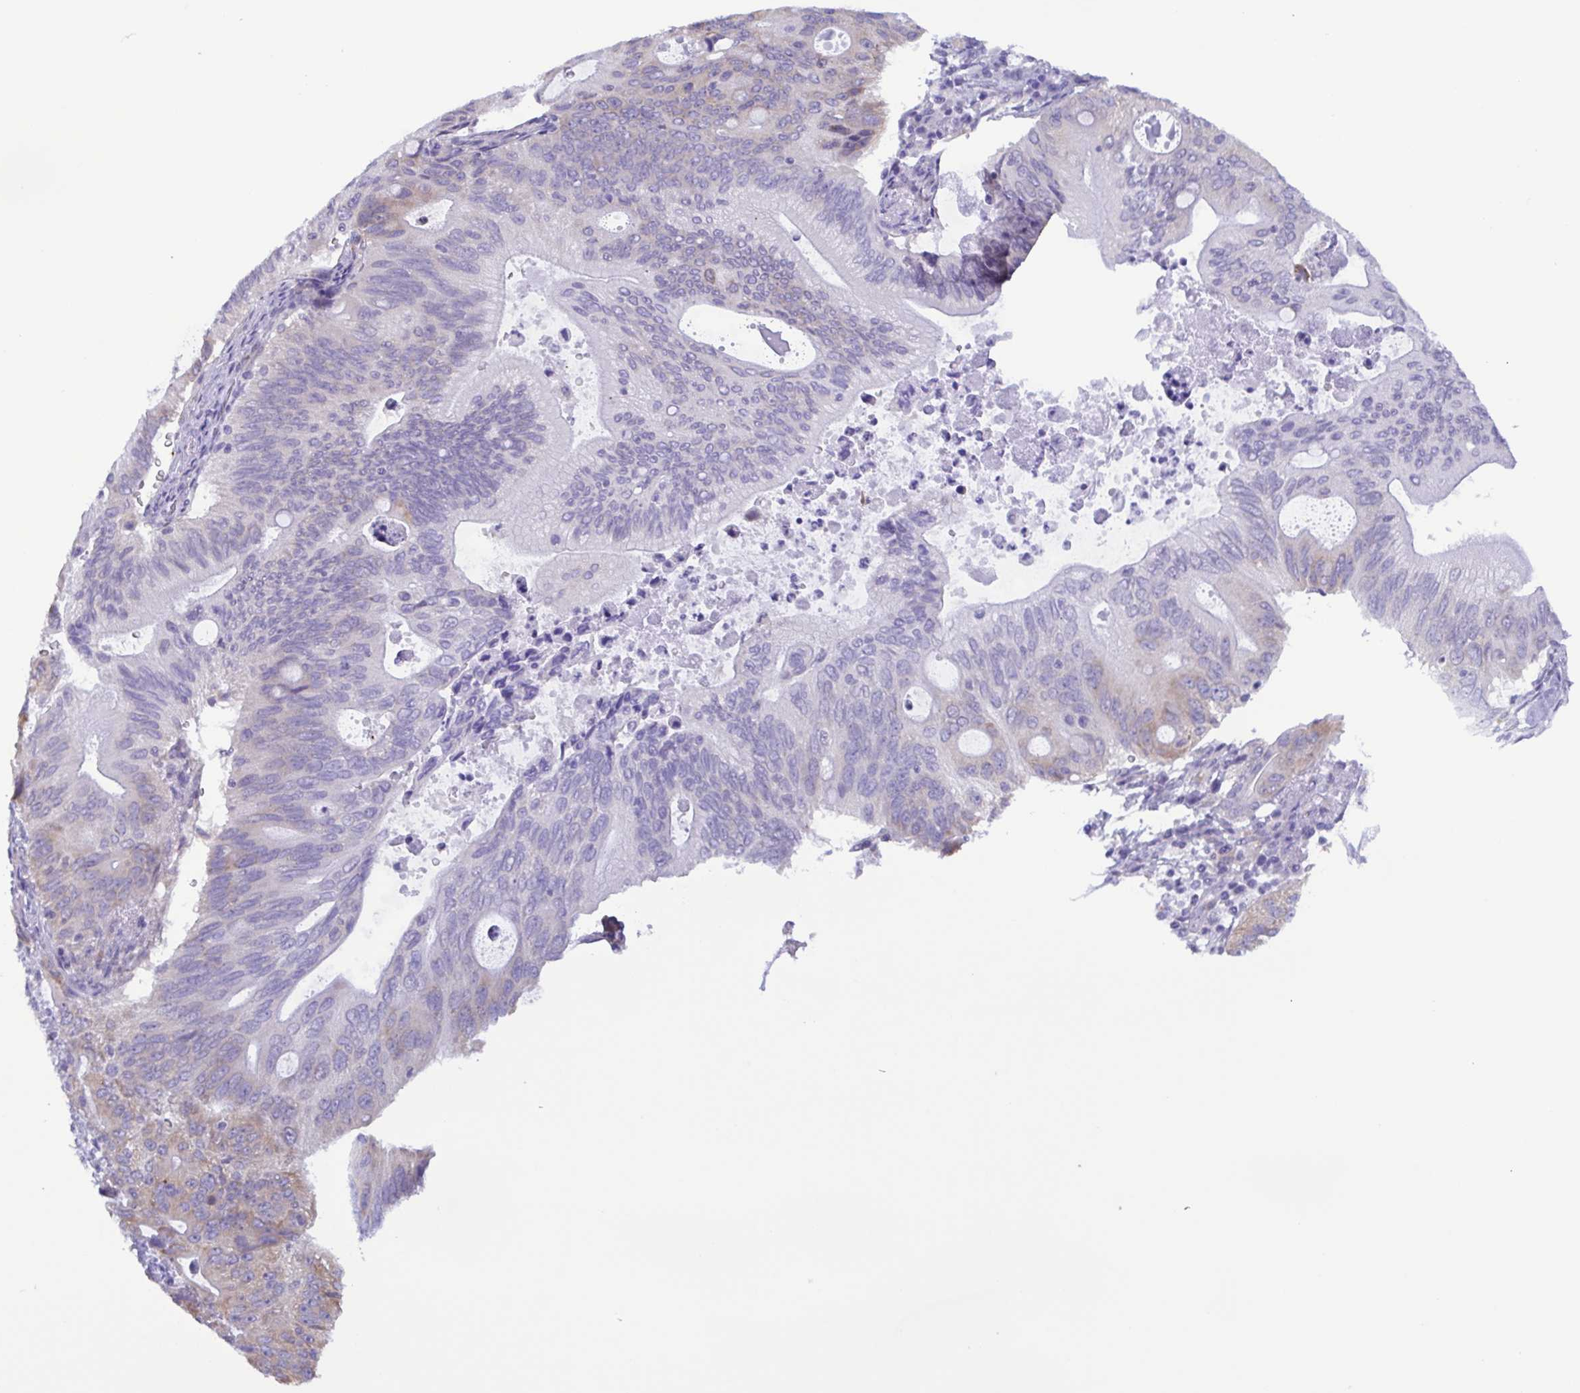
{"staining": {"intensity": "weak", "quantity": "<25%", "location": "cytoplasmic/membranous"}, "tissue": "pancreatic cancer", "cell_type": "Tumor cells", "image_type": "cancer", "snomed": [{"axis": "morphology", "description": "Adenocarcinoma, NOS"}, {"axis": "topography", "description": "Pancreas"}], "caption": "Tumor cells show no significant staining in adenocarcinoma (pancreatic).", "gene": "TNNI3", "patient": {"sex": "female", "age": 72}}